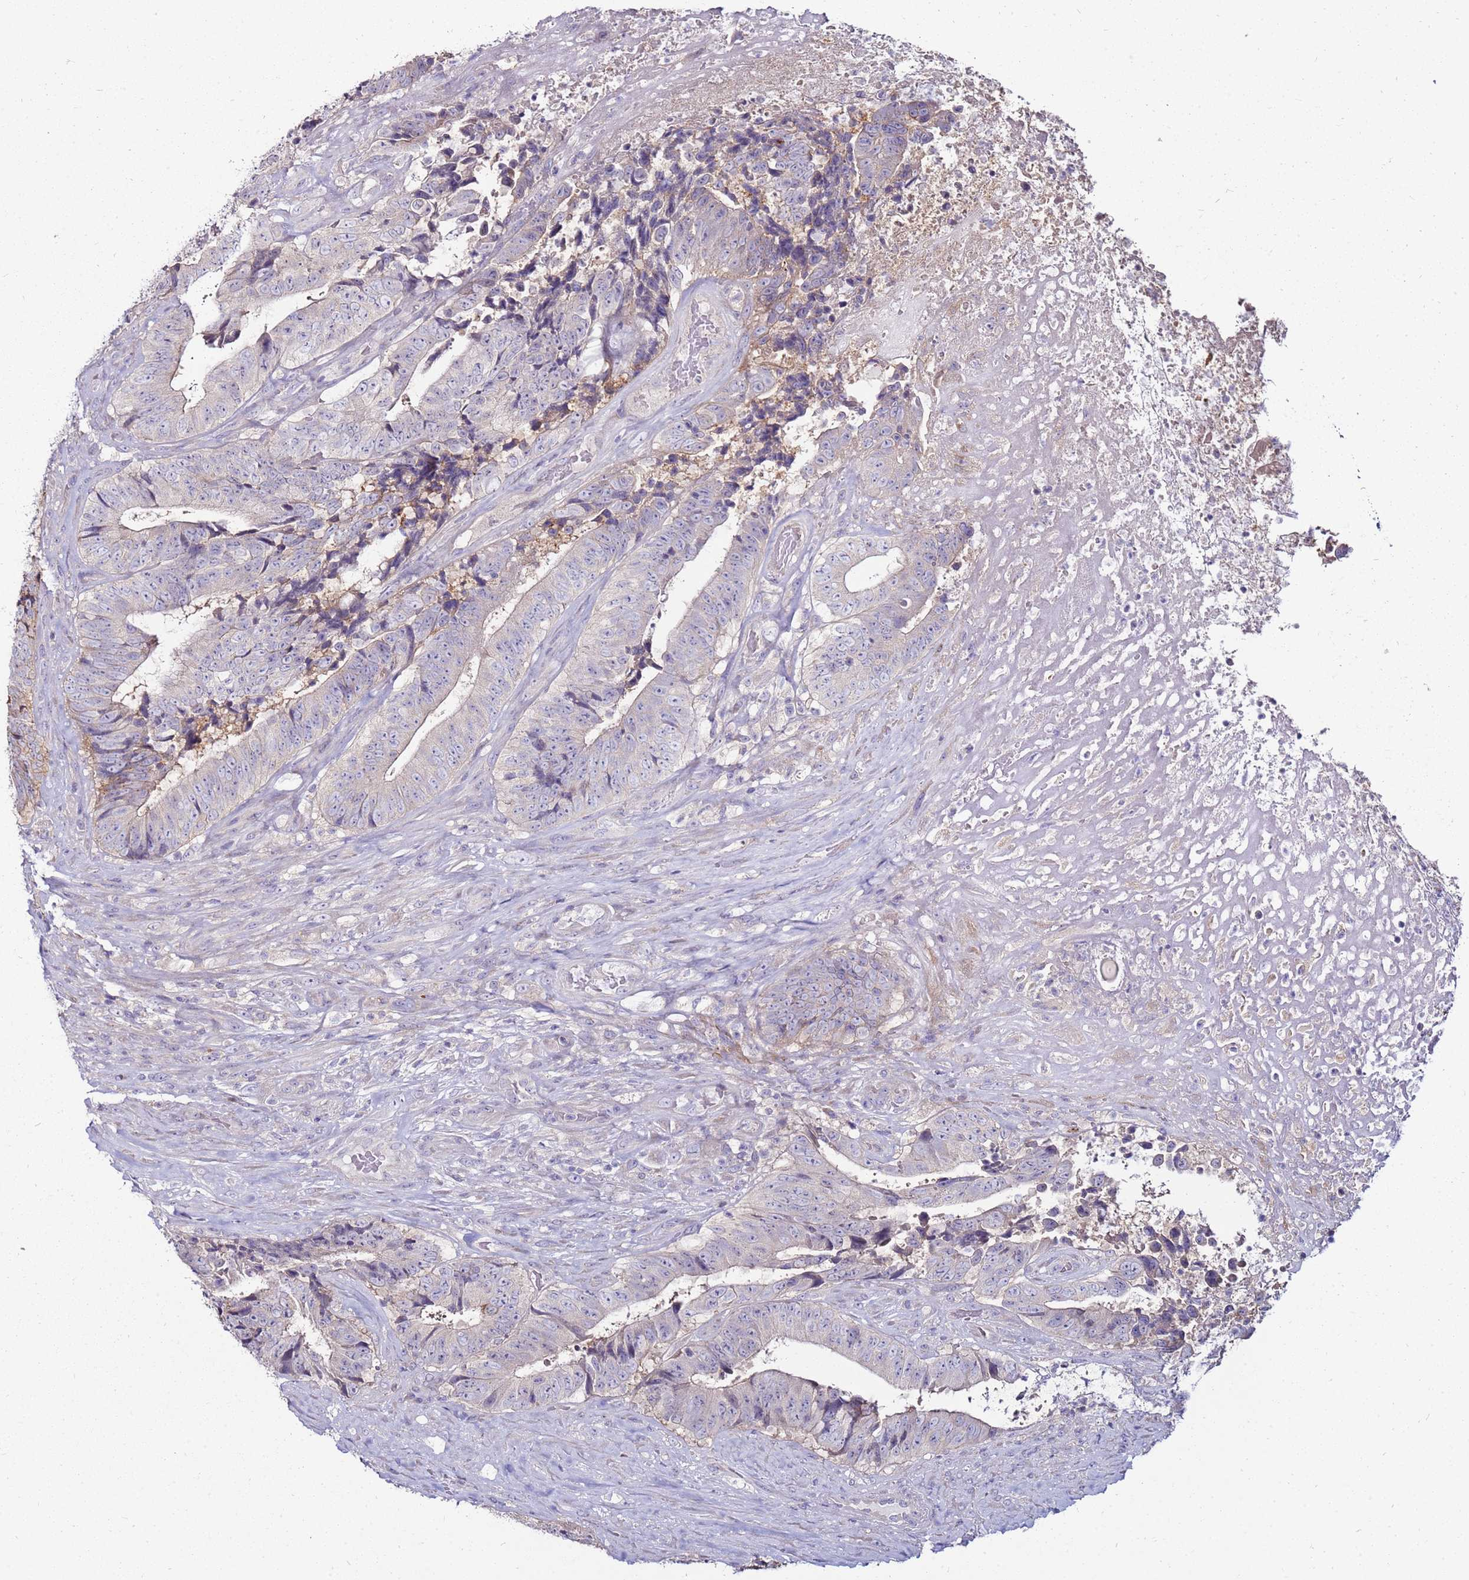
{"staining": {"intensity": "moderate", "quantity": "<25%", "location": "cytoplasmic/membranous"}, "tissue": "colorectal cancer", "cell_type": "Tumor cells", "image_type": "cancer", "snomed": [{"axis": "morphology", "description": "Adenocarcinoma, NOS"}, {"axis": "topography", "description": "Rectum"}], "caption": "This micrograph demonstrates immunohistochemistry (IHC) staining of colorectal cancer (adenocarcinoma), with low moderate cytoplasmic/membranous expression in about <25% of tumor cells.", "gene": "GPN3", "patient": {"sex": "male", "age": 72}}